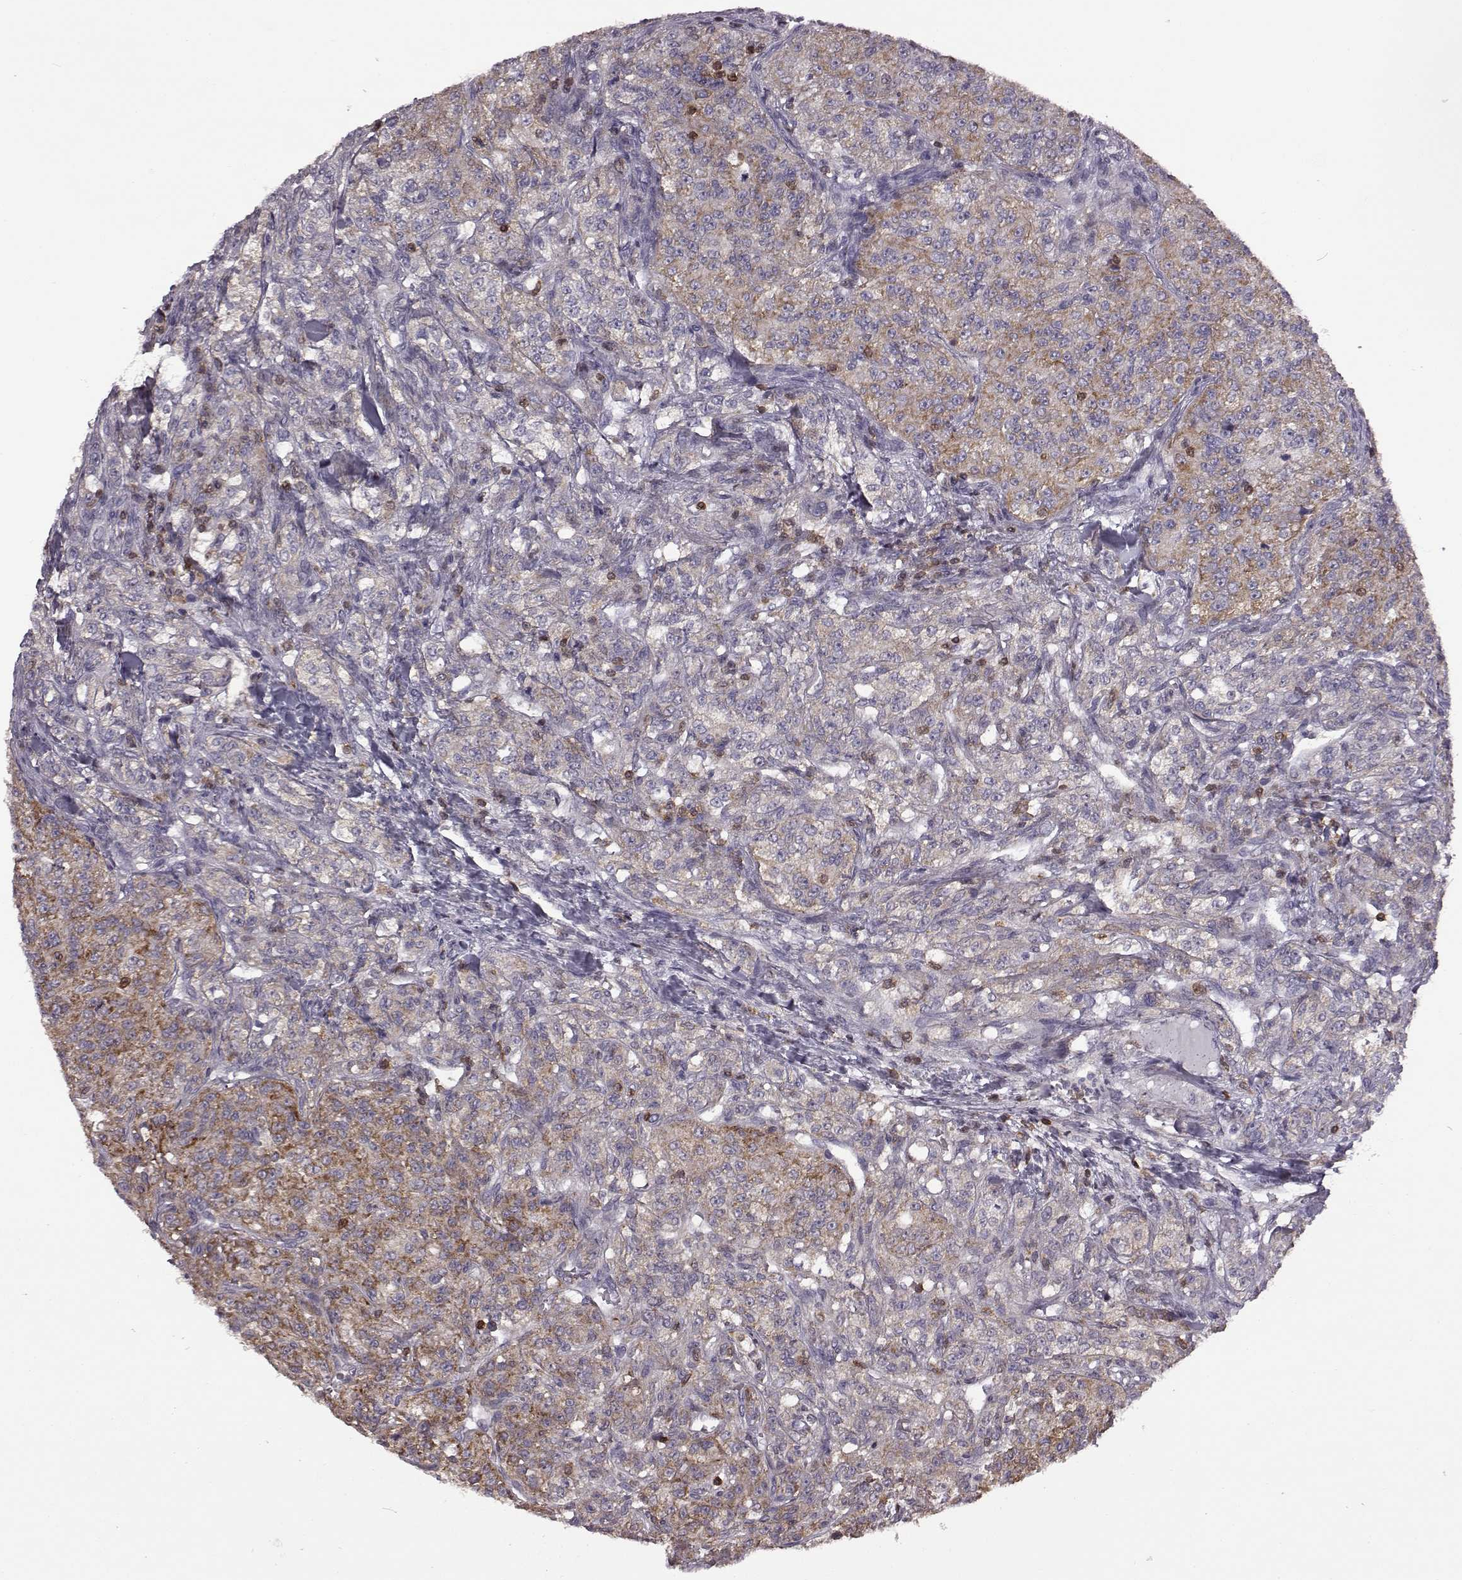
{"staining": {"intensity": "moderate", "quantity": ">75%", "location": "cytoplasmic/membranous"}, "tissue": "renal cancer", "cell_type": "Tumor cells", "image_type": "cancer", "snomed": [{"axis": "morphology", "description": "Adenocarcinoma, NOS"}, {"axis": "topography", "description": "Kidney"}], "caption": "An immunohistochemistry micrograph of neoplastic tissue is shown. Protein staining in brown shows moderate cytoplasmic/membranous positivity in adenocarcinoma (renal) within tumor cells. Using DAB (3,3'-diaminobenzidine) (brown) and hematoxylin (blue) stains, captured at high magnification using brightfield microscopy.", "gene": "DOK2", "patient": {"sex": "female", "age": 63}}